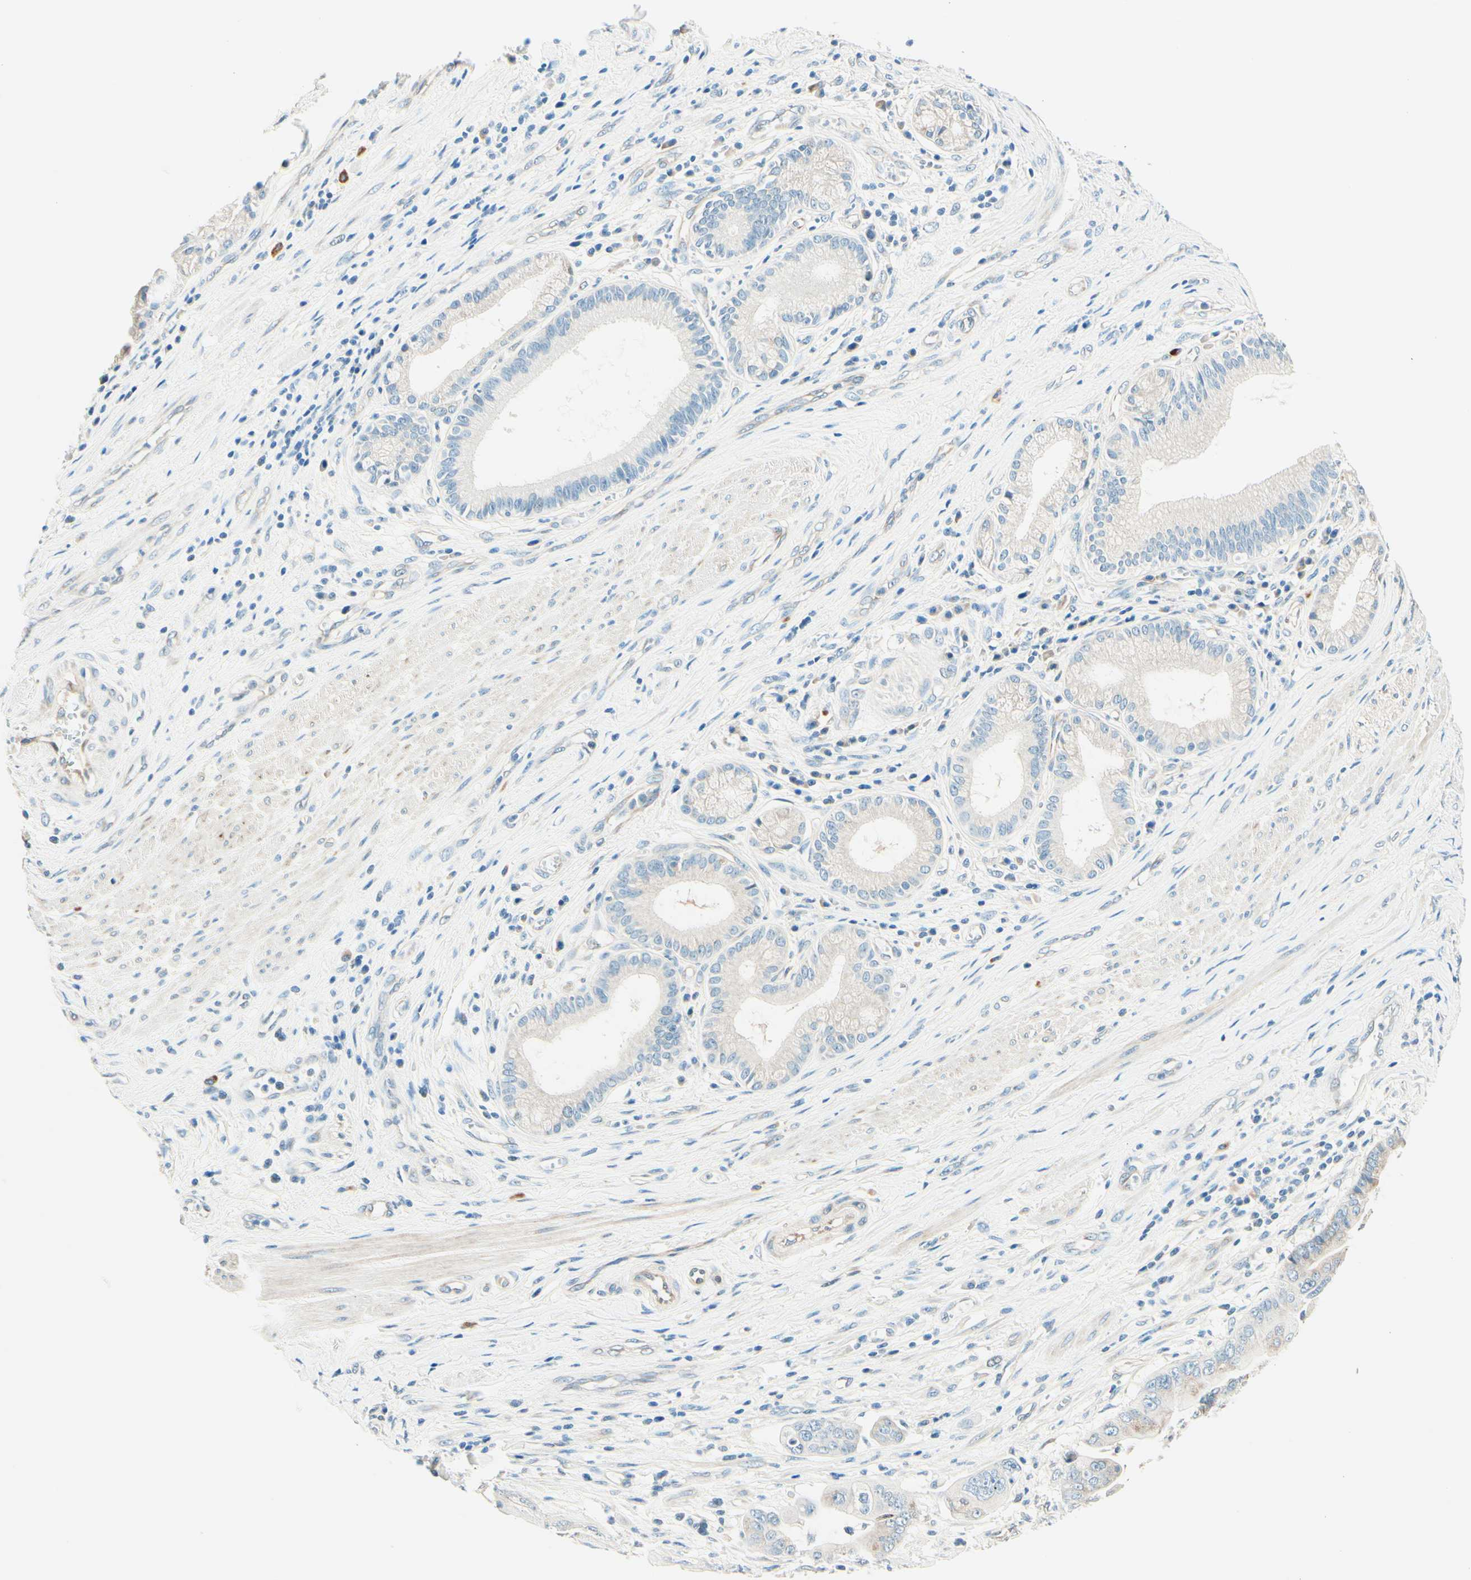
{"staining": {"intensity": "weak", "quantity": ">75%", "location": "cytoplasmic/membranous"}, "tissue": "pancreatic cancer", "cell_type": "Tumor cells", "image_type": "cancer", "snomed": [{"axis": "morphology", "description": "Adenocarcinoma, NOS"}, {"axis": "topography", "description": "Pancreas"}], "caption": "Protein expression analysis of pancreatic cancer demonstrates weak cytoplasmic/membranous staining in about >75% of tumor cells.", "gene": "TAOK2", "patient": {"sex": "female", "age": 75}}